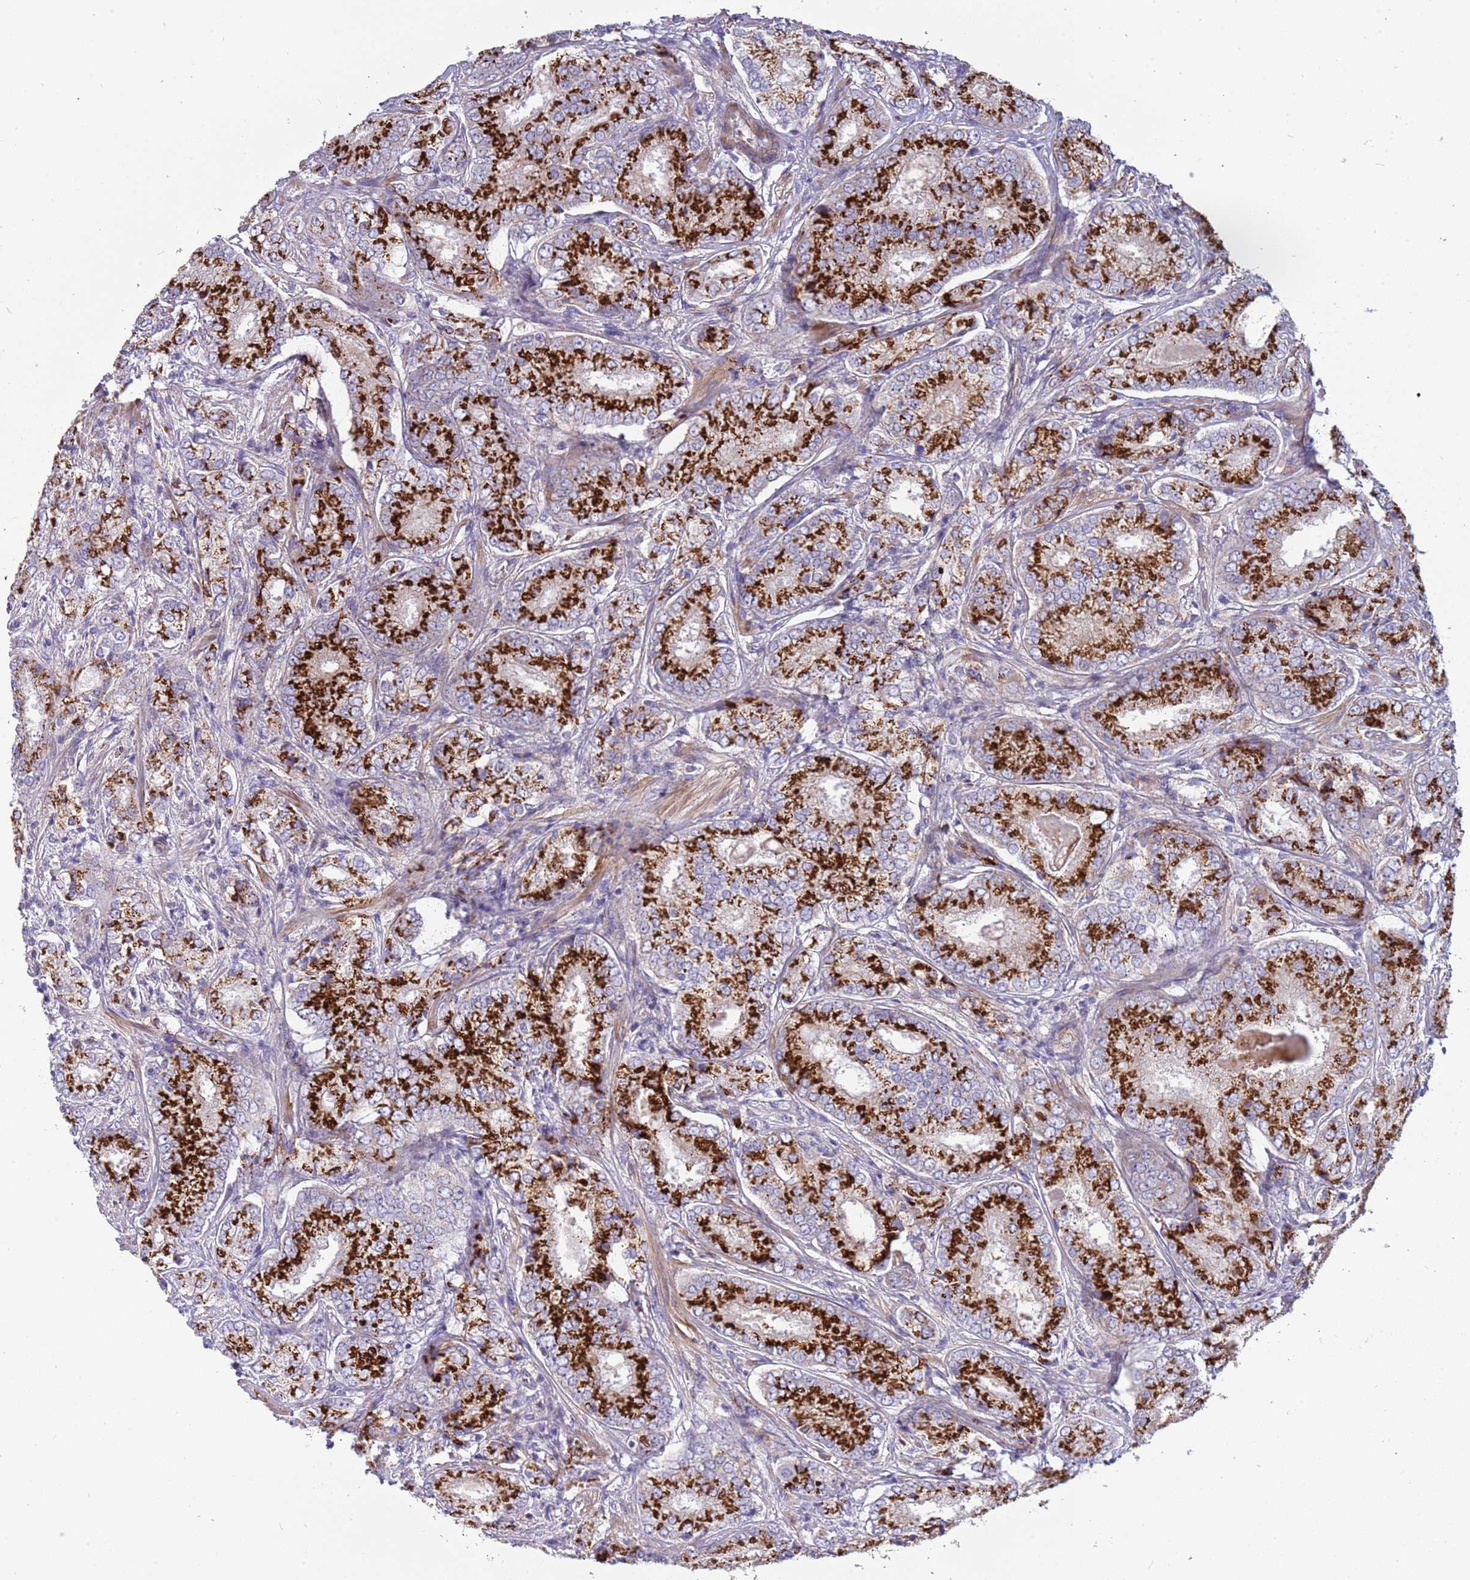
{"staining": {"intensity": "strong", "quantity": ">75%", "location": "cytoplasmic/membranous"}, "tissue": "prostate cancer", "cell_type": "Tumor cells", "image_type": "cancer", "snomed": [{"axis": "morphology", "description": "Adenocarcinoma, High grade"}, {"axis": "topography", "description": "Prostate"}], "caption": "There is high levels of strong cytoplasmic/membranous expression in tumor cells of high-grade adenocarcinoma (prostate), as demonstrated by immunohistochemical staining (brown color).", "gene": "ITGB6", "patient": {"sex": "male", "age": 63}}